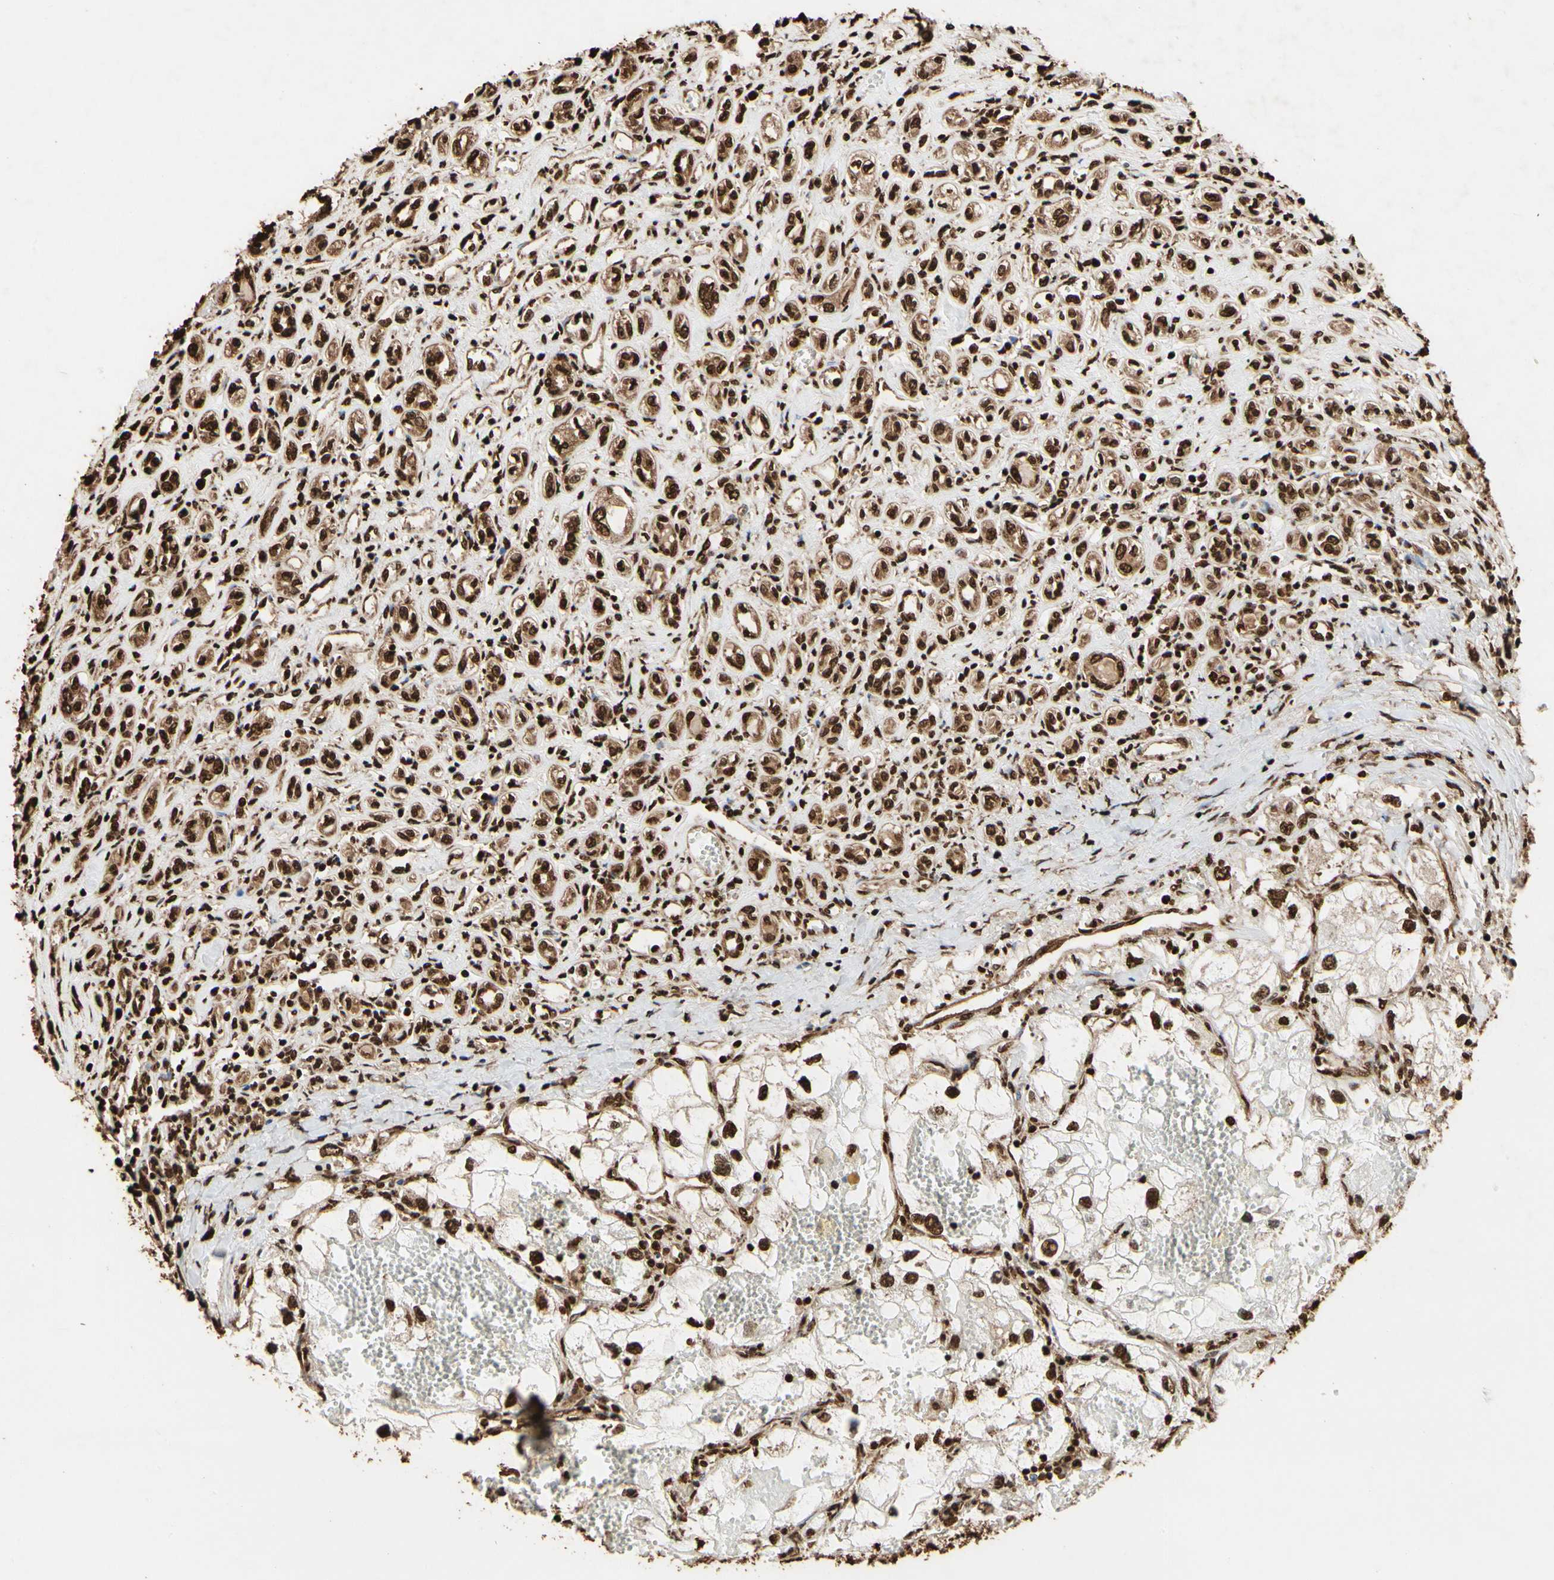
{"staining": {"intensity": "strong", "quantity": ">75%", "location": "cytoplasmic/membranous,nuclear"}, "tissue": "renal cancer", "cell_type": "Tumor cells", "image_type": "cancer", "snomed": [{"axis": "morphology", "description": "Adenocarcinoma, NOS"}, {"axis": "topography", "description": "Kidney"}], "caption": "Adenocarcinoma (renal) tissue displays strong cytoplasmic/membranous and nuclear positivity in about >75% of tumor cells", "gene": "HNRNPK", "patient": {"sex": "female", "age": 70}}